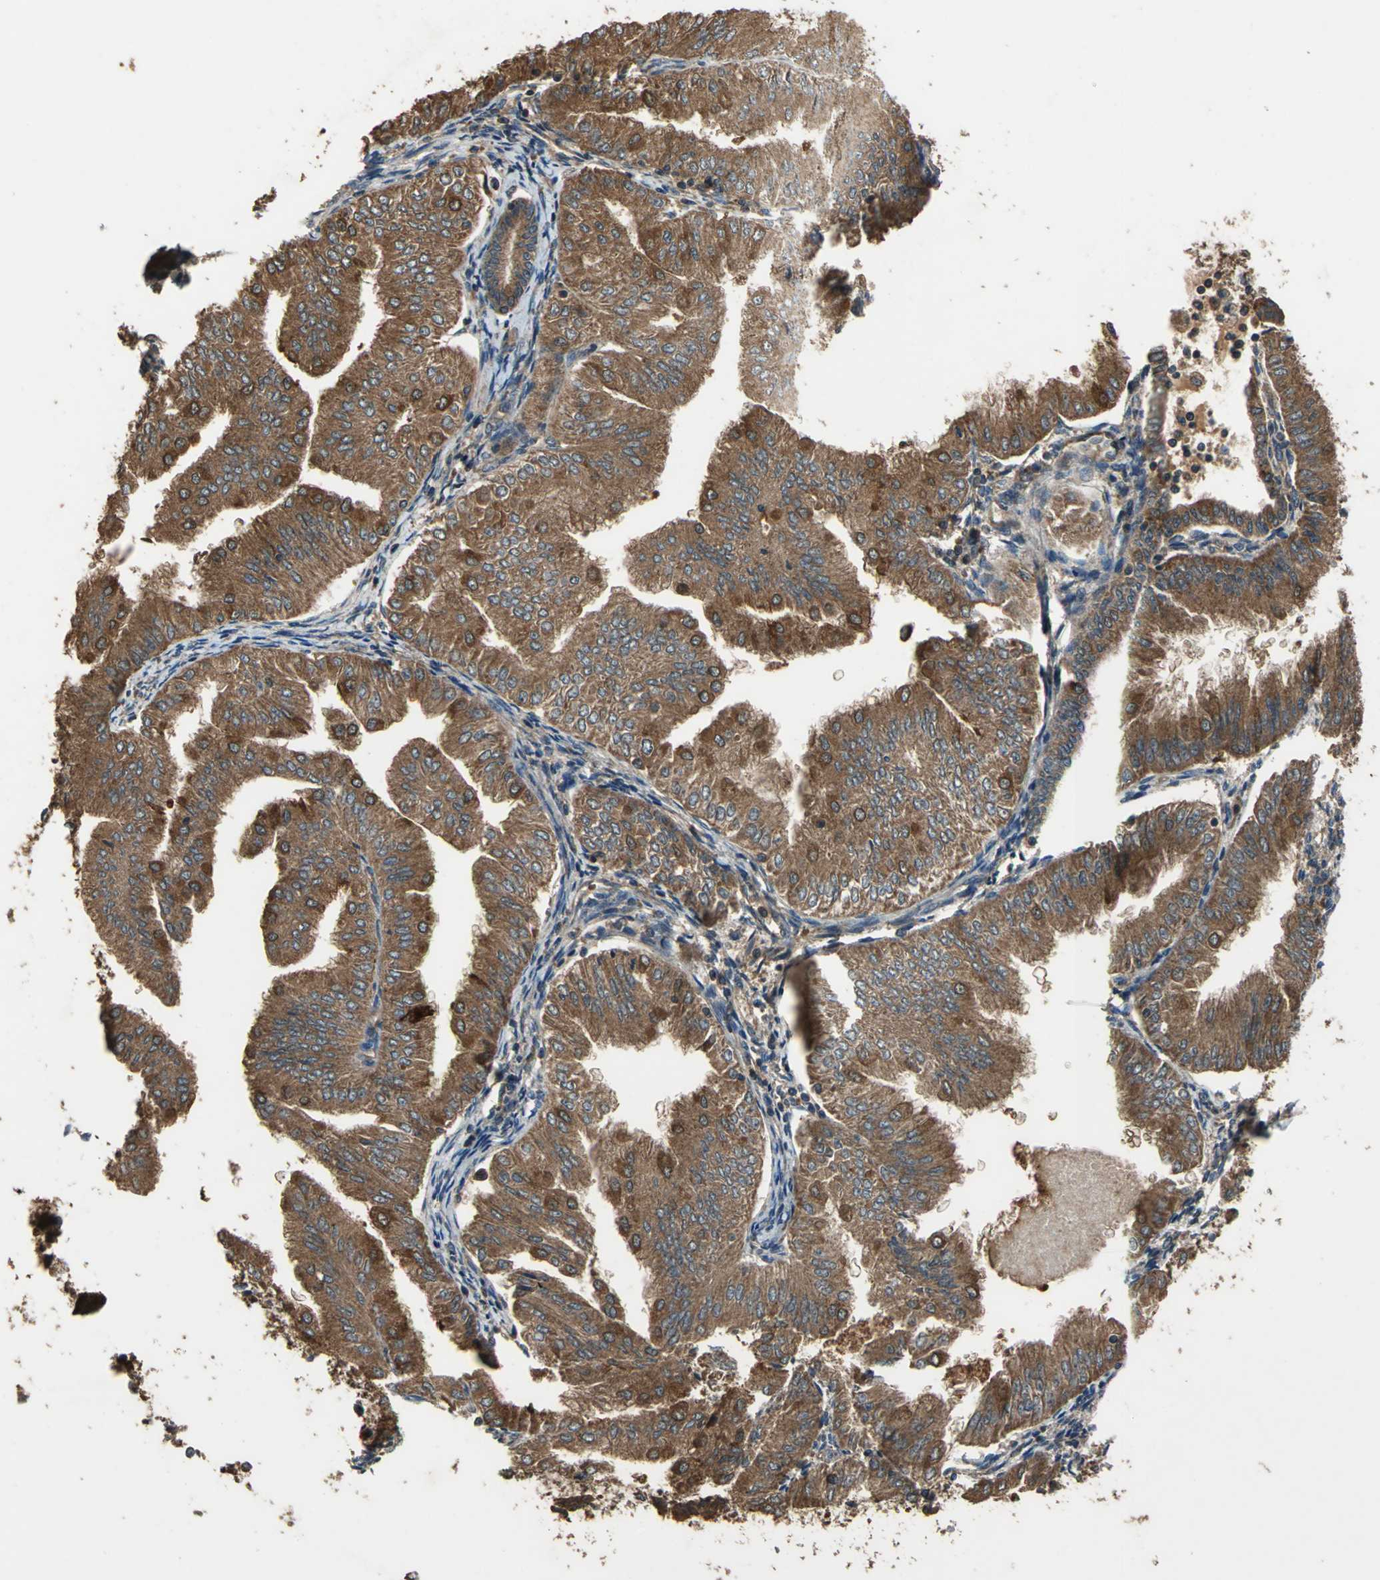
{"staining": {"intensity": "strong", "quantity": ">75%", "location": "cytoplasmic/membranous"}, "tissue": "endometrial cancer", "cell_type": "Tumor cells", "image_type": "cancer", "snomed": [{"axis": "morphology", "description": "Adenocarcinoma, NOS"}, {"axis": "topography", "description": "Endometrium"}], "caption": "Approximately >75% of tumor cells in human endometrial adenocarcinoma exhibit strong cytoplasmic/membranous protein staining as visualized by brown immunohistochemical staining.", "gene": "ZNF608", "patient": {"sex": "female", "age": 53}}